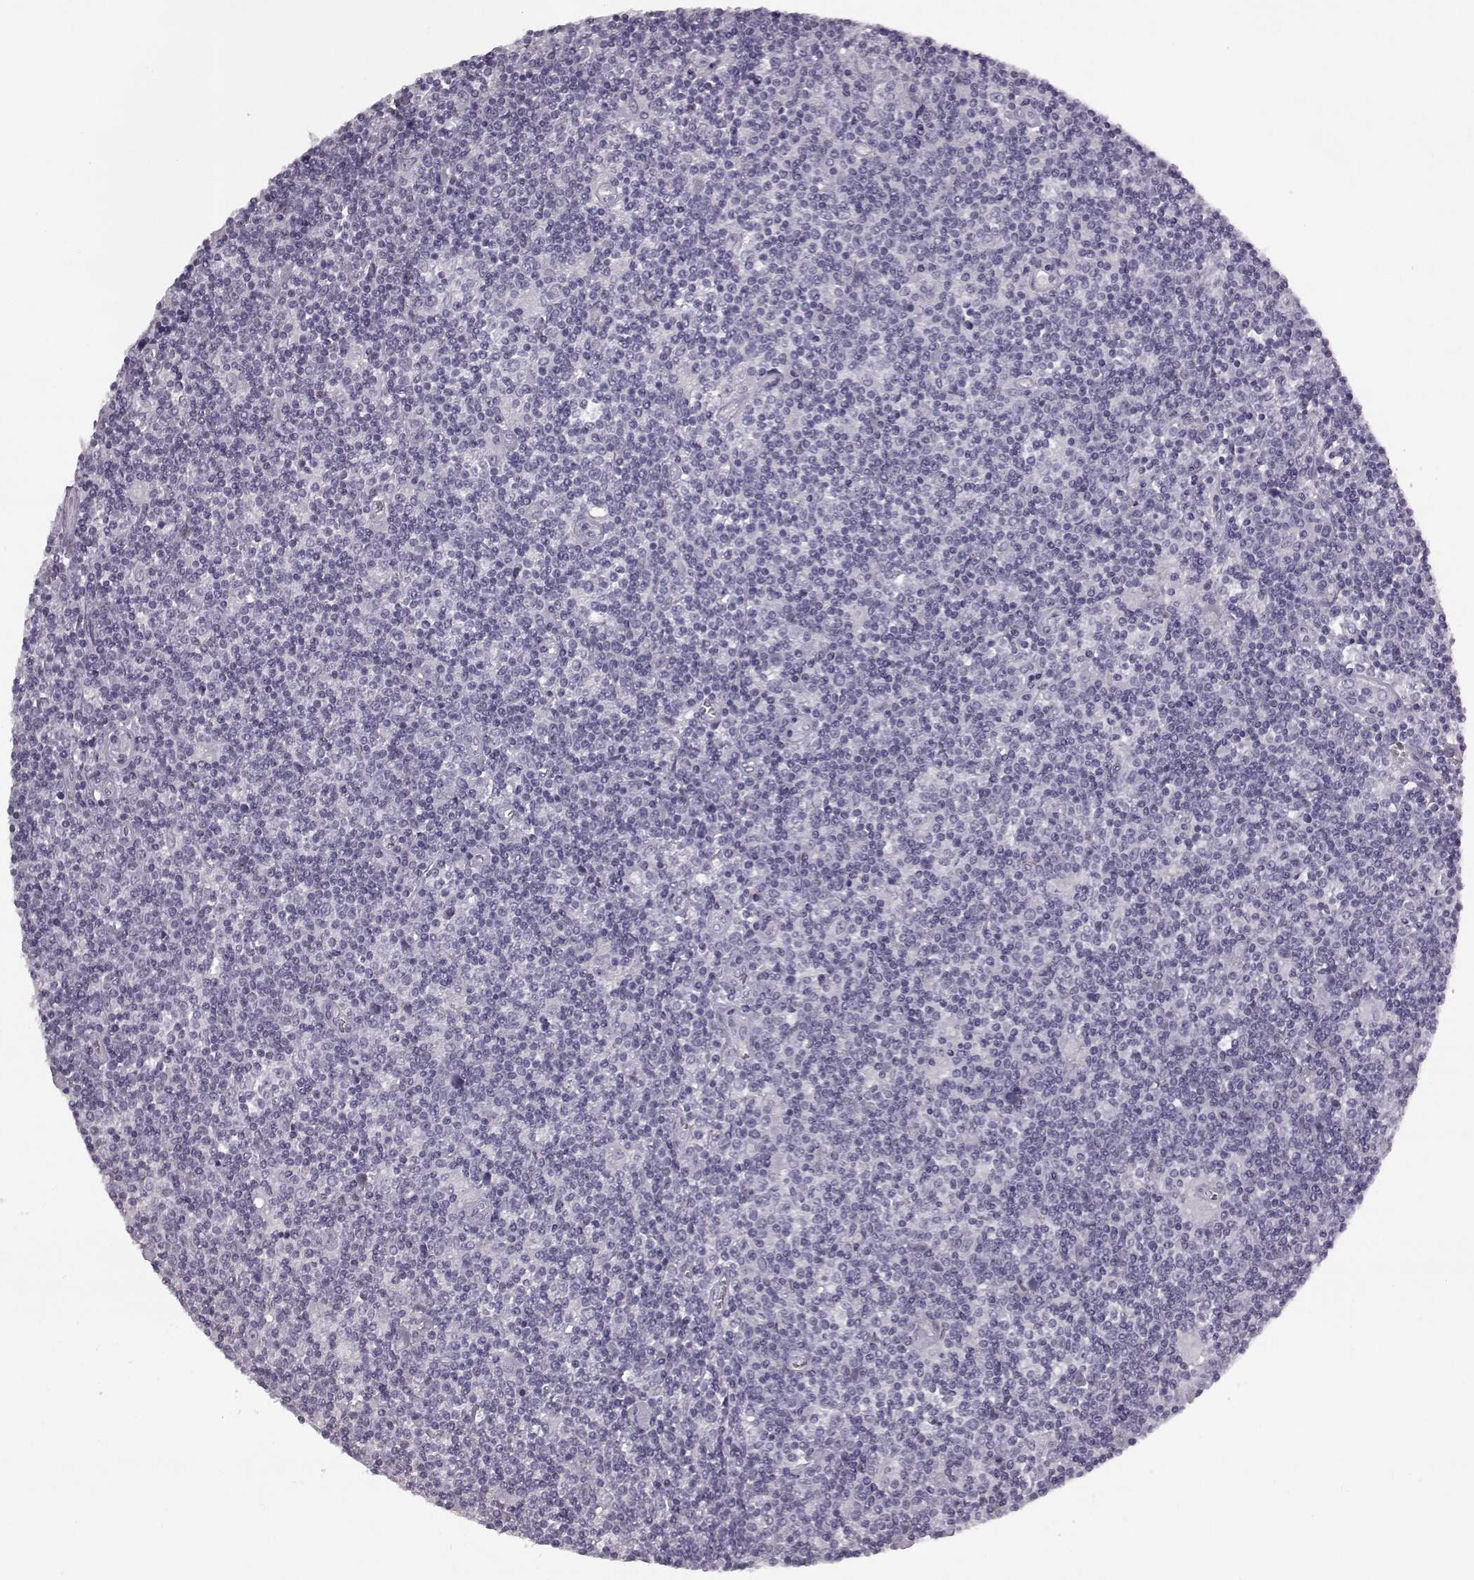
{"staining": {"intensity": "negative", "quantity": "none", "location": "none"}, "tissue": "lymphoma", "cell_type": "Tumor cells", "image_type": "cancer", "snomed": [{"axis": "morphology", "description": "Hodgkin's disease, NOS"}, {"axis": "topography", "description": "Lymph node"}], "caption": "Micrograph shows no protein positivity in tumor cells of Hodgkin's disease tissue.", "gene": "PRPH2", "patient": {"sex": "male", "age": 40}}